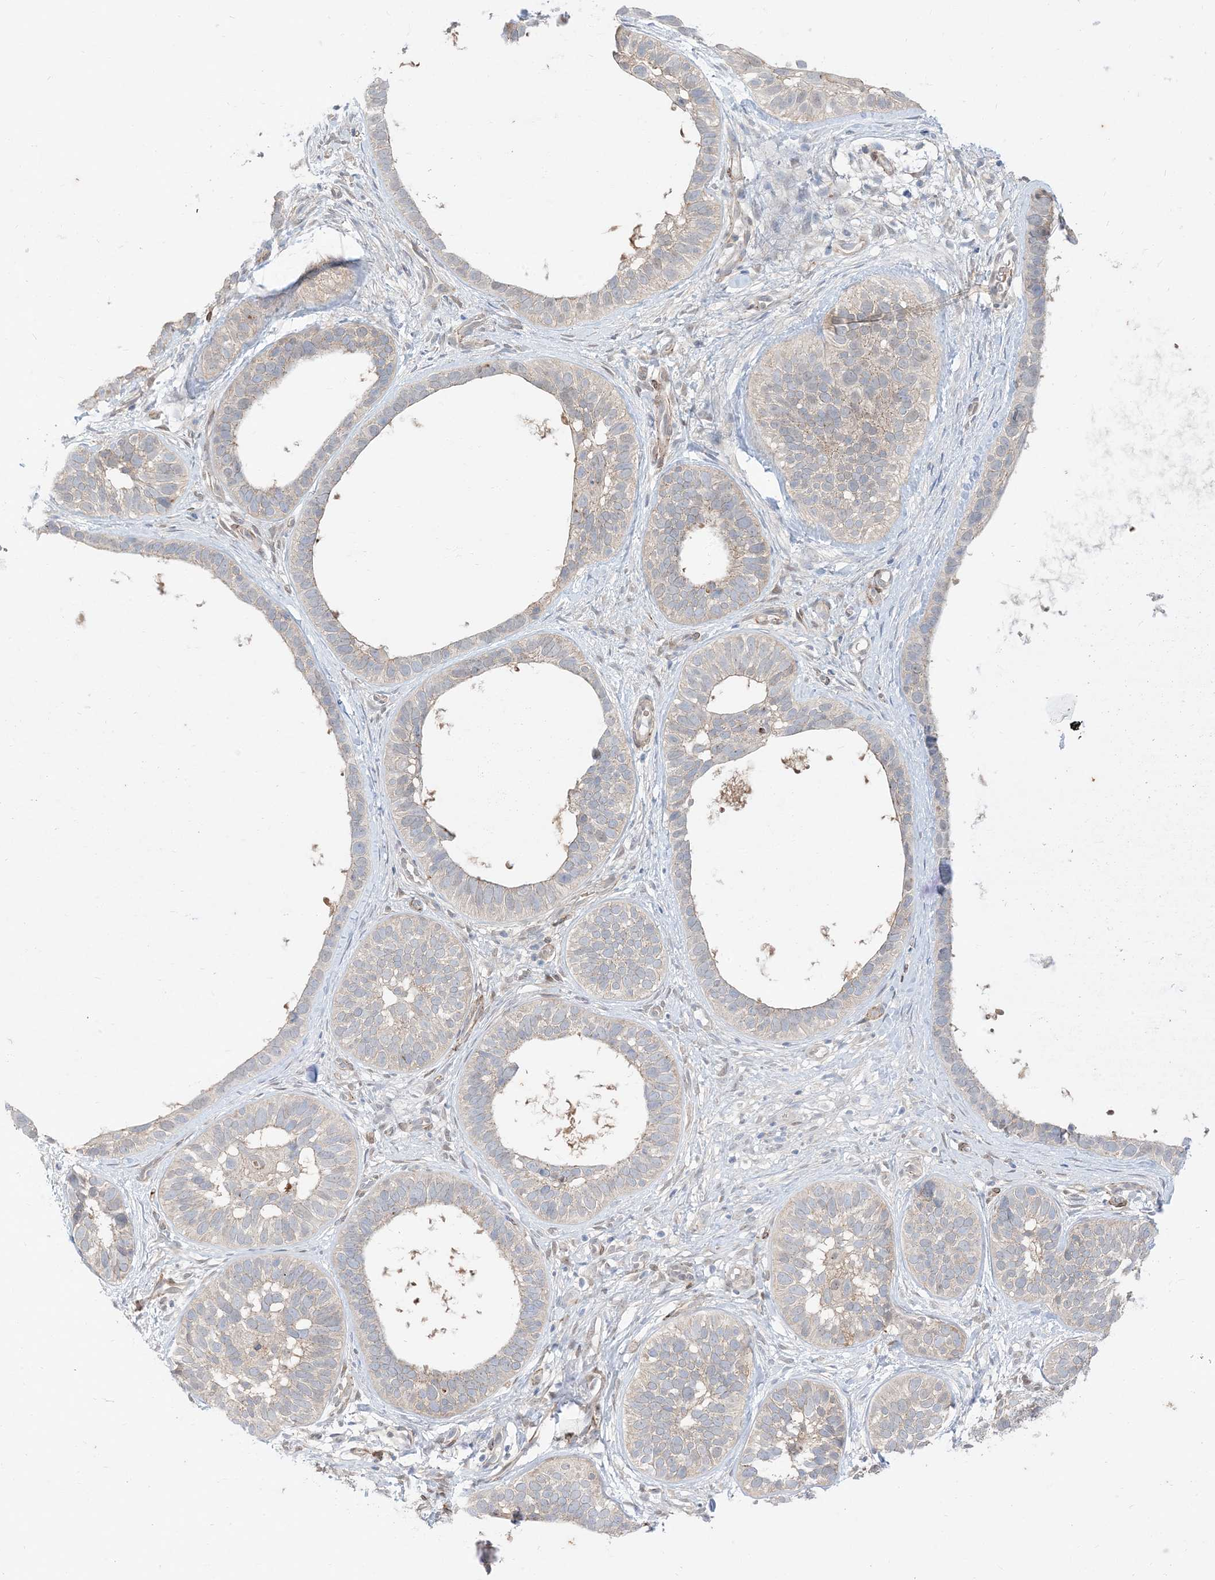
{"staining": {"intensity": "weak", "quantity": "25%-75%", "location": "cytoplasmic/membranous"}, "tissue": "skin cancer", "cell_type": "Tumor cells", "image_type": "cancer", "snomed": [{"axis": "morphology", "description": "Basal cell carcinoma"}, {"axis": "topography", "description": "Skin"}], "caption": "Immunohistochemistry (IHC) histopathology image of neoplastic tissue: human skin basal cell carcinoma stained using IHC shows low levels of weak protein expression localized specifically in the cytoplasmic/membranous of tumor cells, appearing as a cytoplasmic/membranous brown color.", "gene": "RIN1", "patient": {"sex": "male", "age": 62}}